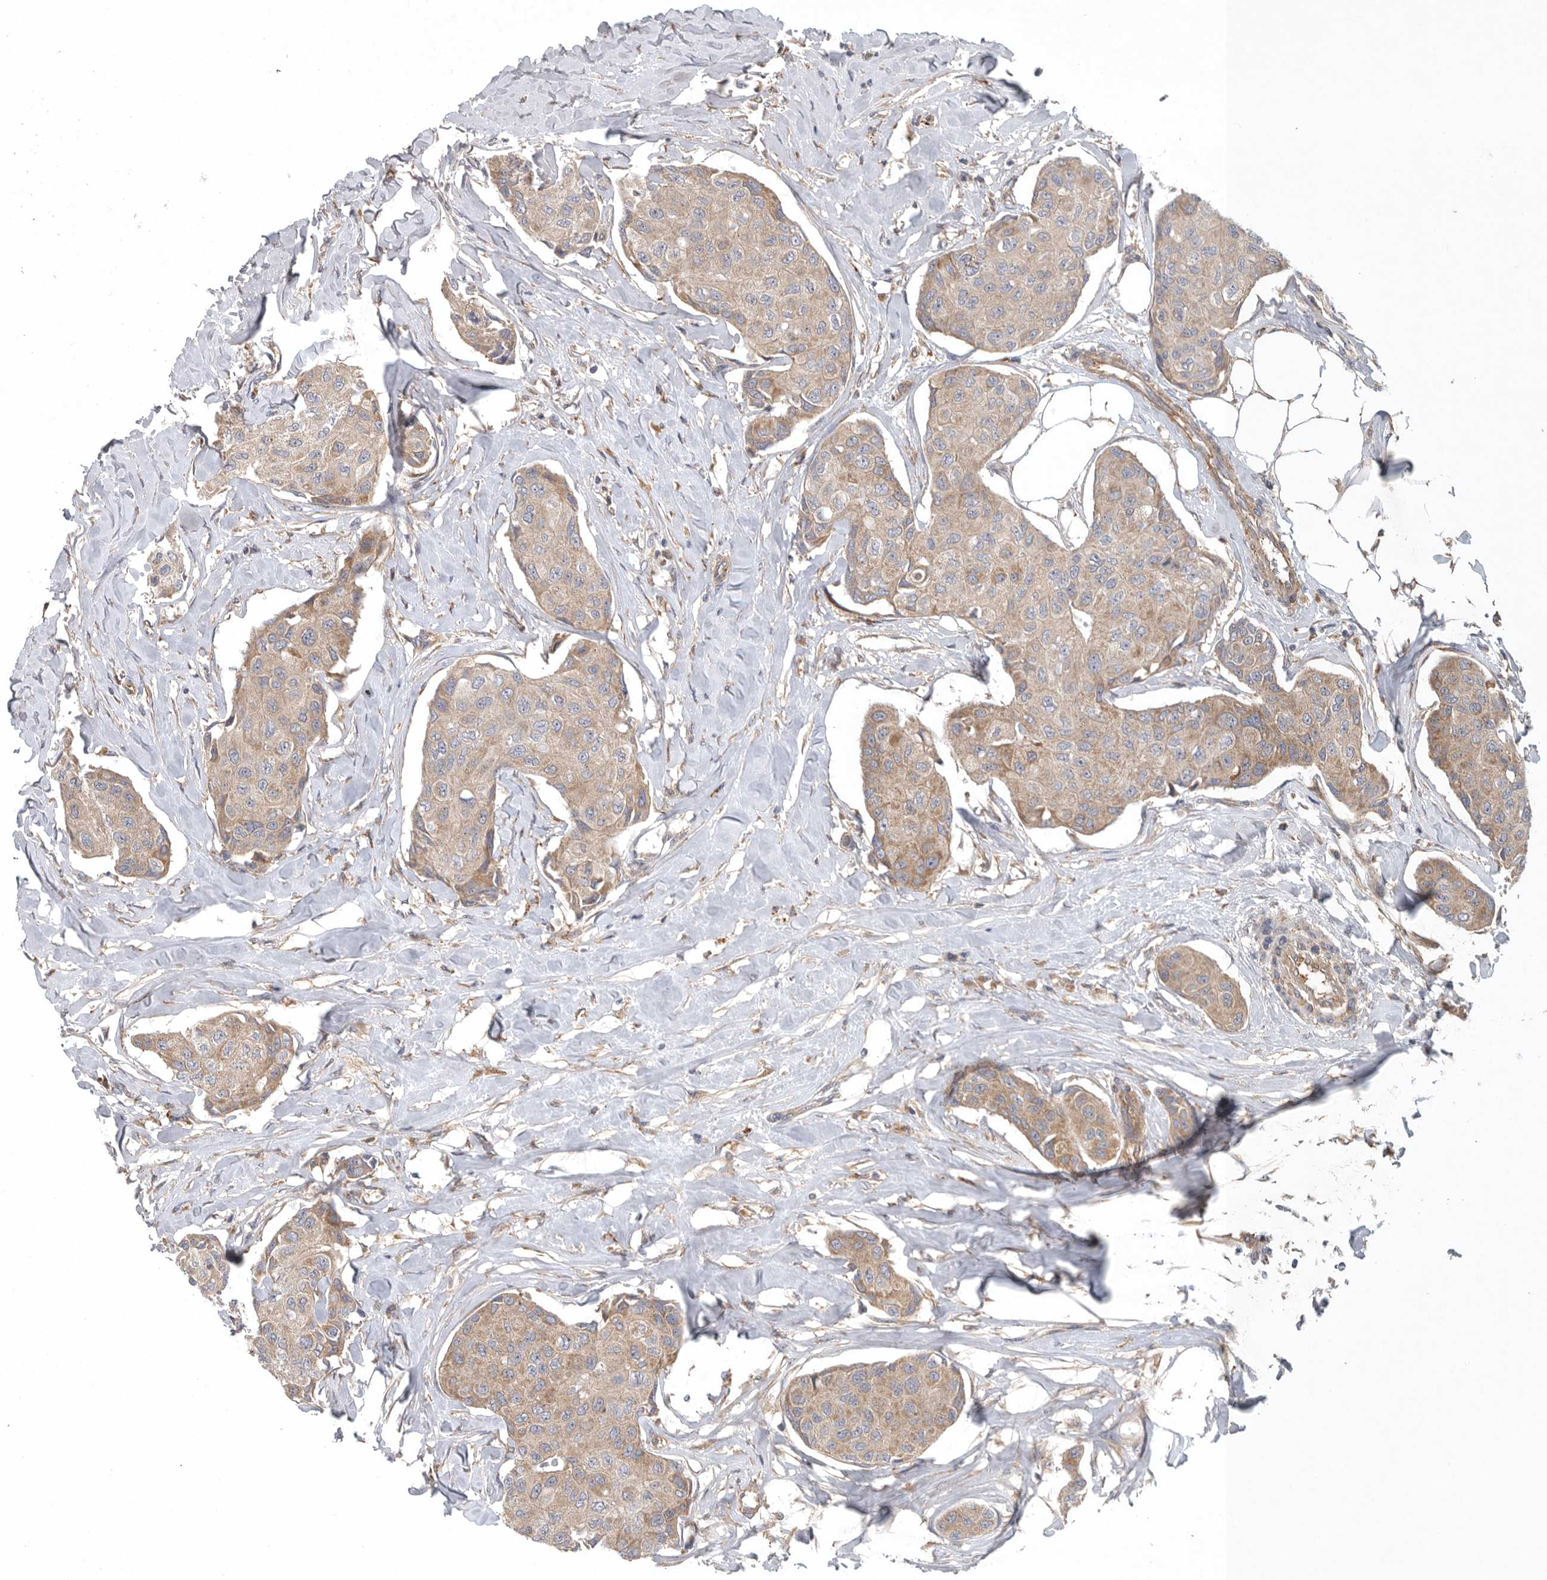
{"staining": {"intensity": "weak", "quantity": ">75%", "location": "cytoplasmic/membranous"}, "tissue": "breast cancer", "cell_type": "Tumor cells", "image_type": "cancer", "snomed": [{"axis": "morphology", "description": "Duct carcinoma"}, {"axis": "topography", "description": "Breast"}], "caption": "Immunohistochemical staining of human breast cancer (intraductal carcinoma) demonstrates weak cytoplasmic/membranous protein positivity in about >75% of tumor cells.", "gene": "C1orf109", "patient": {"sex": "female", "age": 80}}